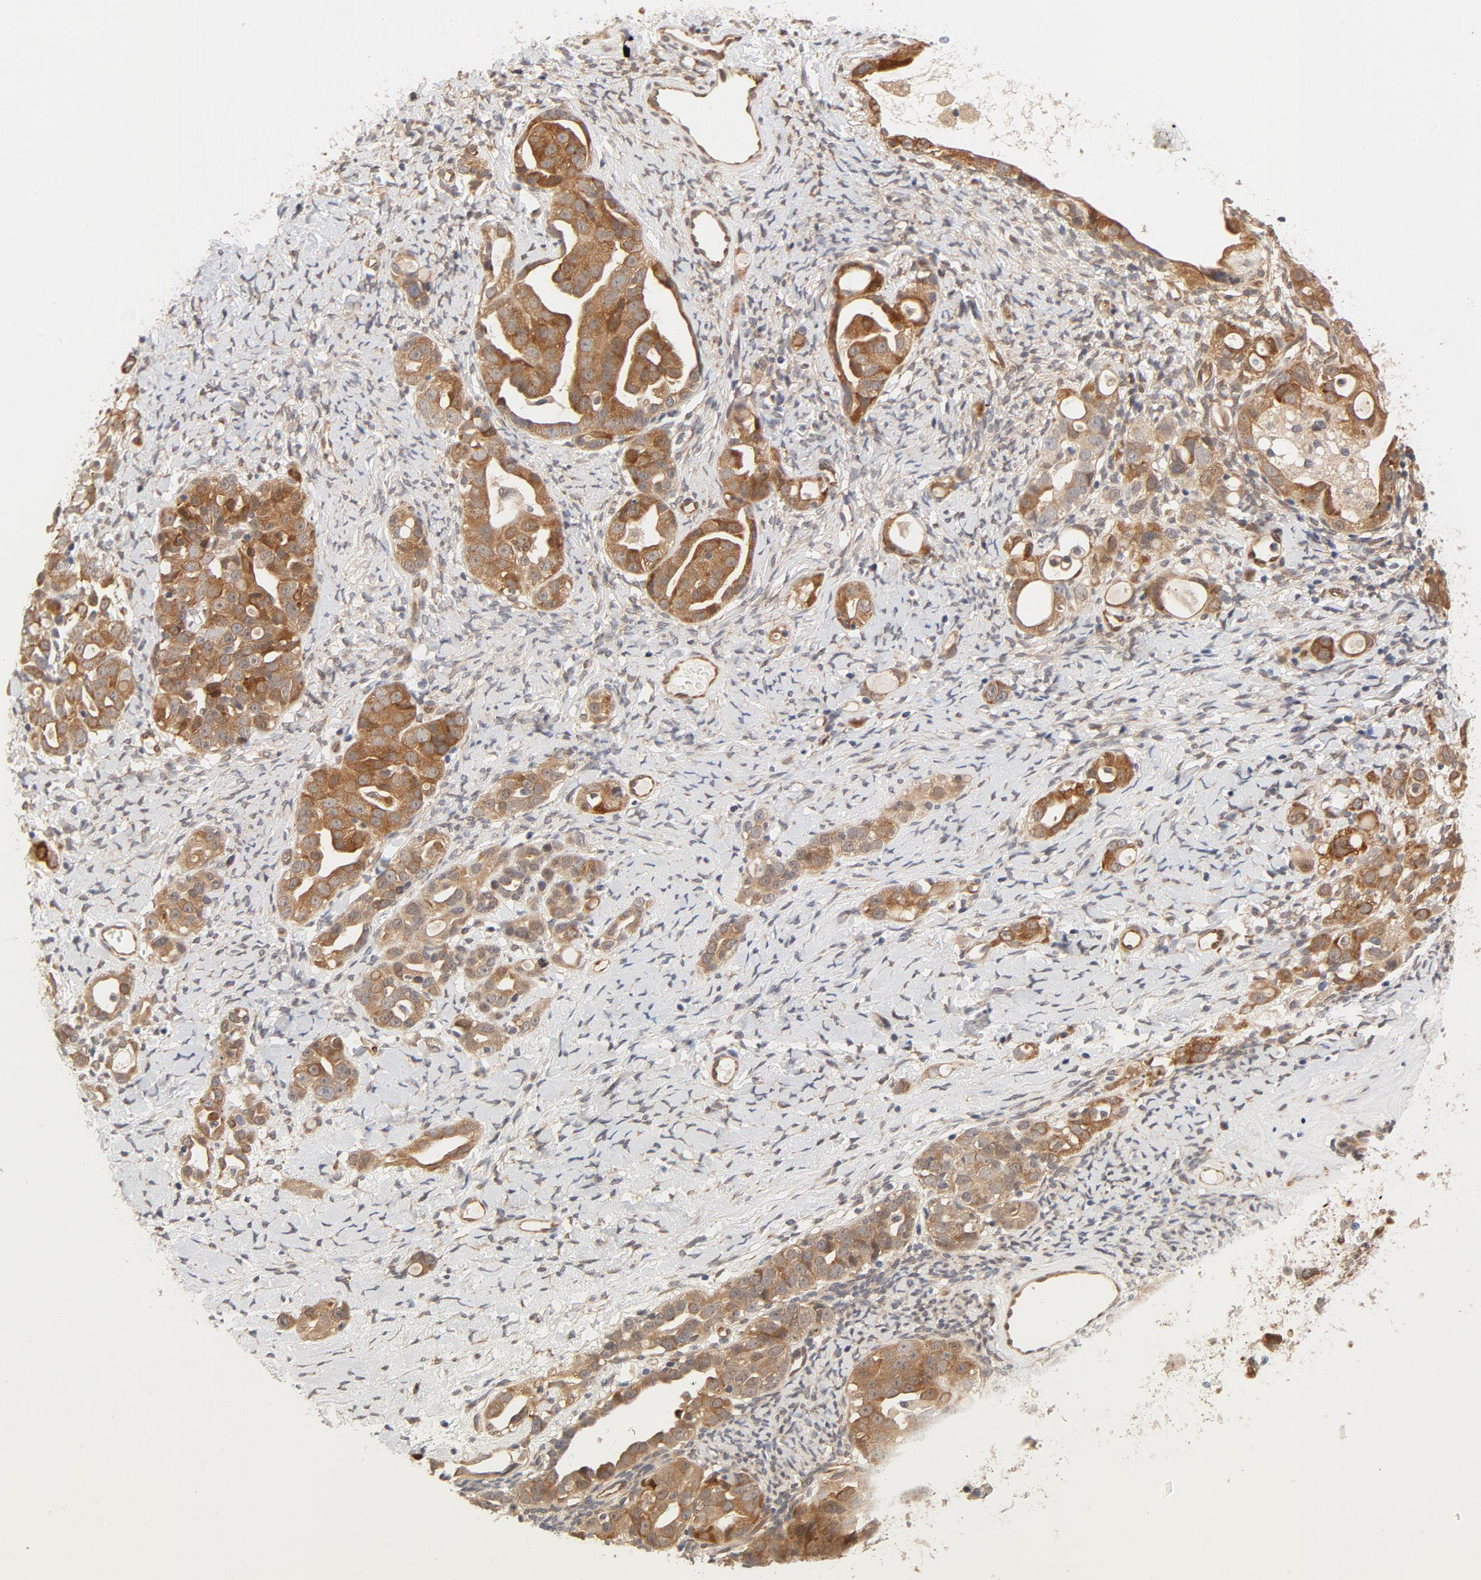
{"staining": {"intensity": "moderate", "quantity": ">75%", "location": "cytoplasmic/membranous"}, "tissue": "ovarian cancer", "cell_type": "Tumor cells", "image_type": "cancer", "snomed": [{"axis": "morphology", "description": "Cystadenocarcinoma, serous, NOS"}, {"axis": "topography", "description": "Ovary"}], "caption": "High-power microscopy captured an immunohistochemistry micrograph of ovarian serous cystadenocarcinoma, revealing moderate cytoplasmic/membranous expression in approximately >75% of tumor cells.", "gene": "EIF4E", "patient": {"sex": "female", "age": 66}}